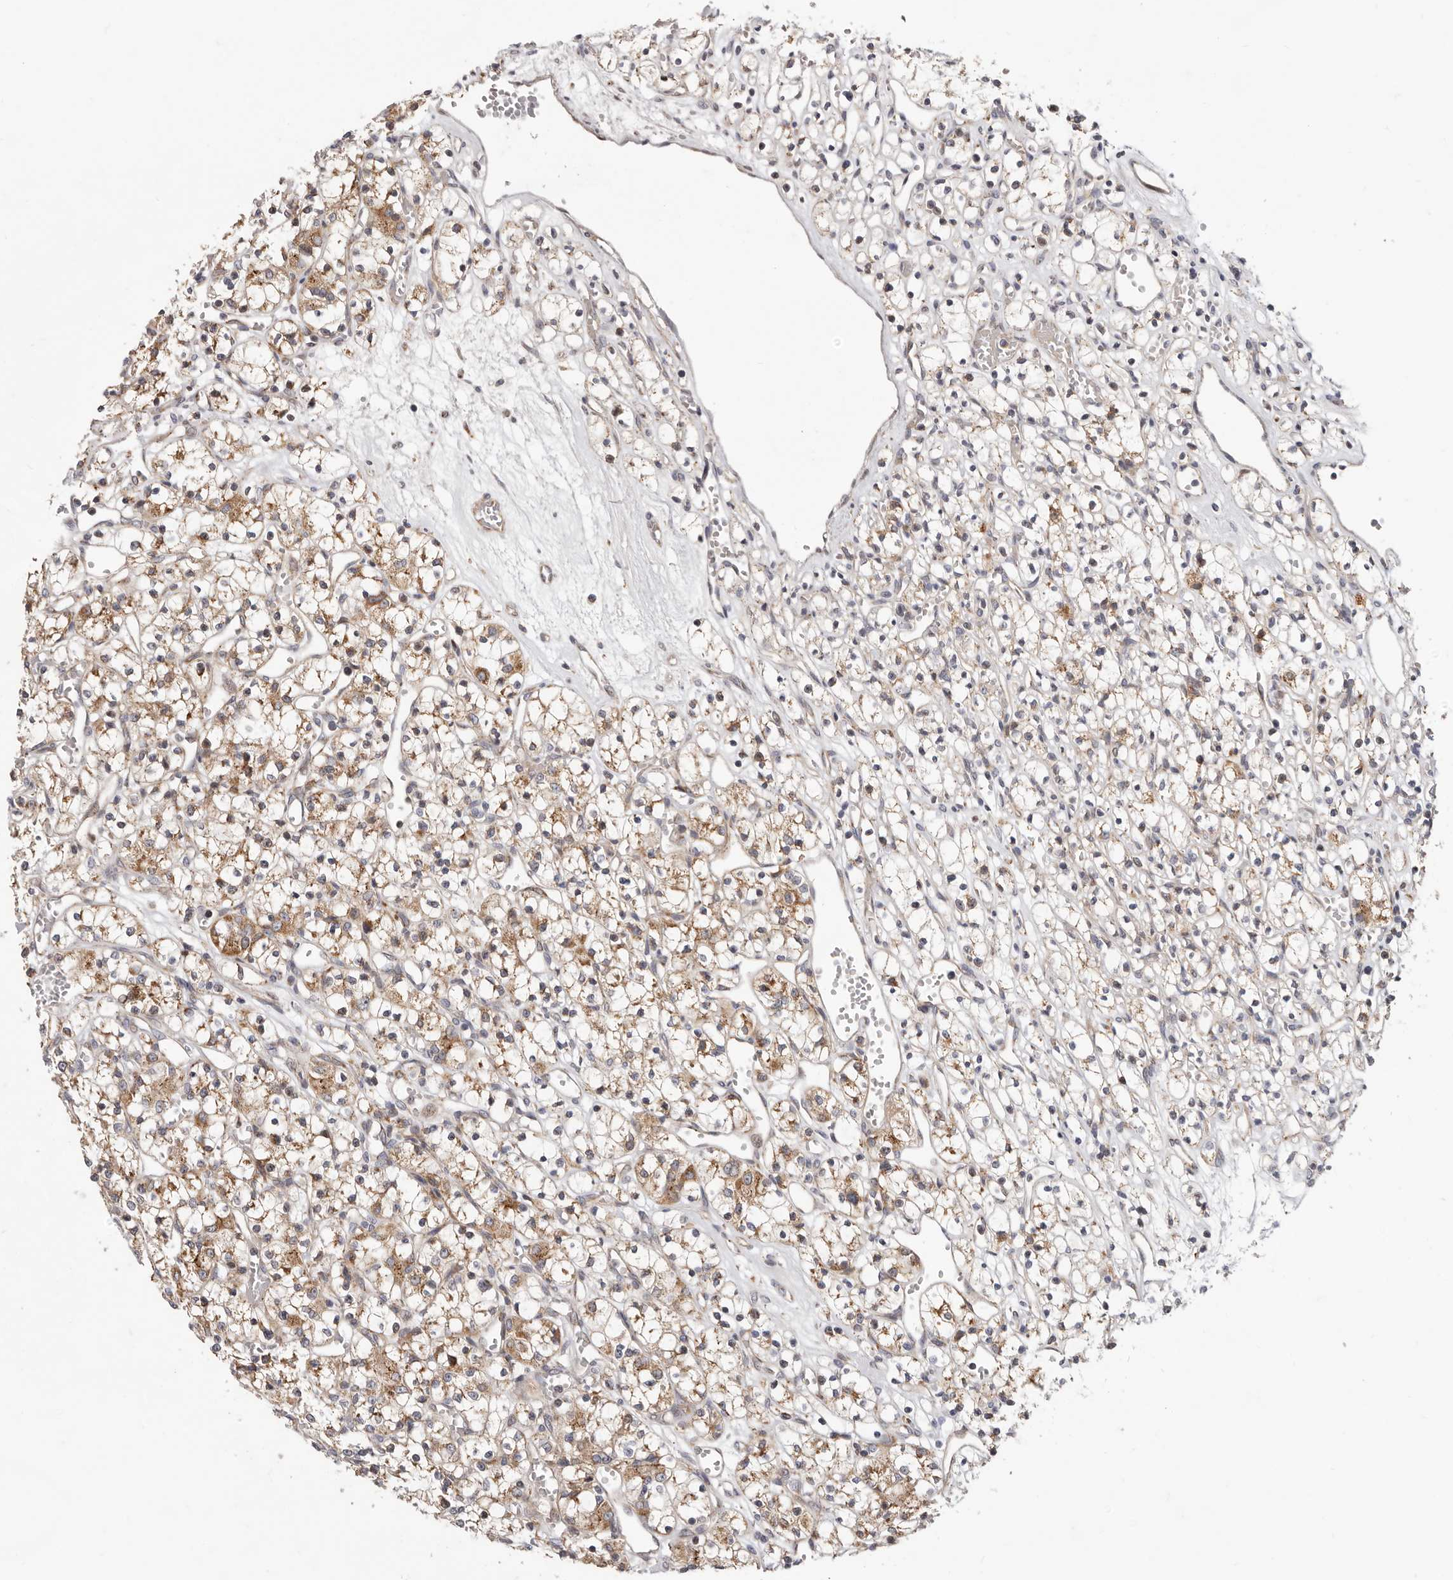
{"staining": {"intensity": "moderate", "quantity": ">75%", "location": "cytoplasmic/membranous"}, "tissue": "renal cancer", "cell_type": "Tumor cells", "image_type": "cancer", "snomed": [{"axis": "morphology", "description": "Adenocarcinoma, NOS"}, {"axis": "topography", "description": "Kidney"}], "caption": "Immunohistochemistry image of adenocarcinoma (renal) stained for a protein (brown), which reveals medium levels of moderate cytoplasmic/membranous staining in about >75% of tumor cells.", "gene": "TOR3A", "patient": {"sex": "female", "age": 59}}